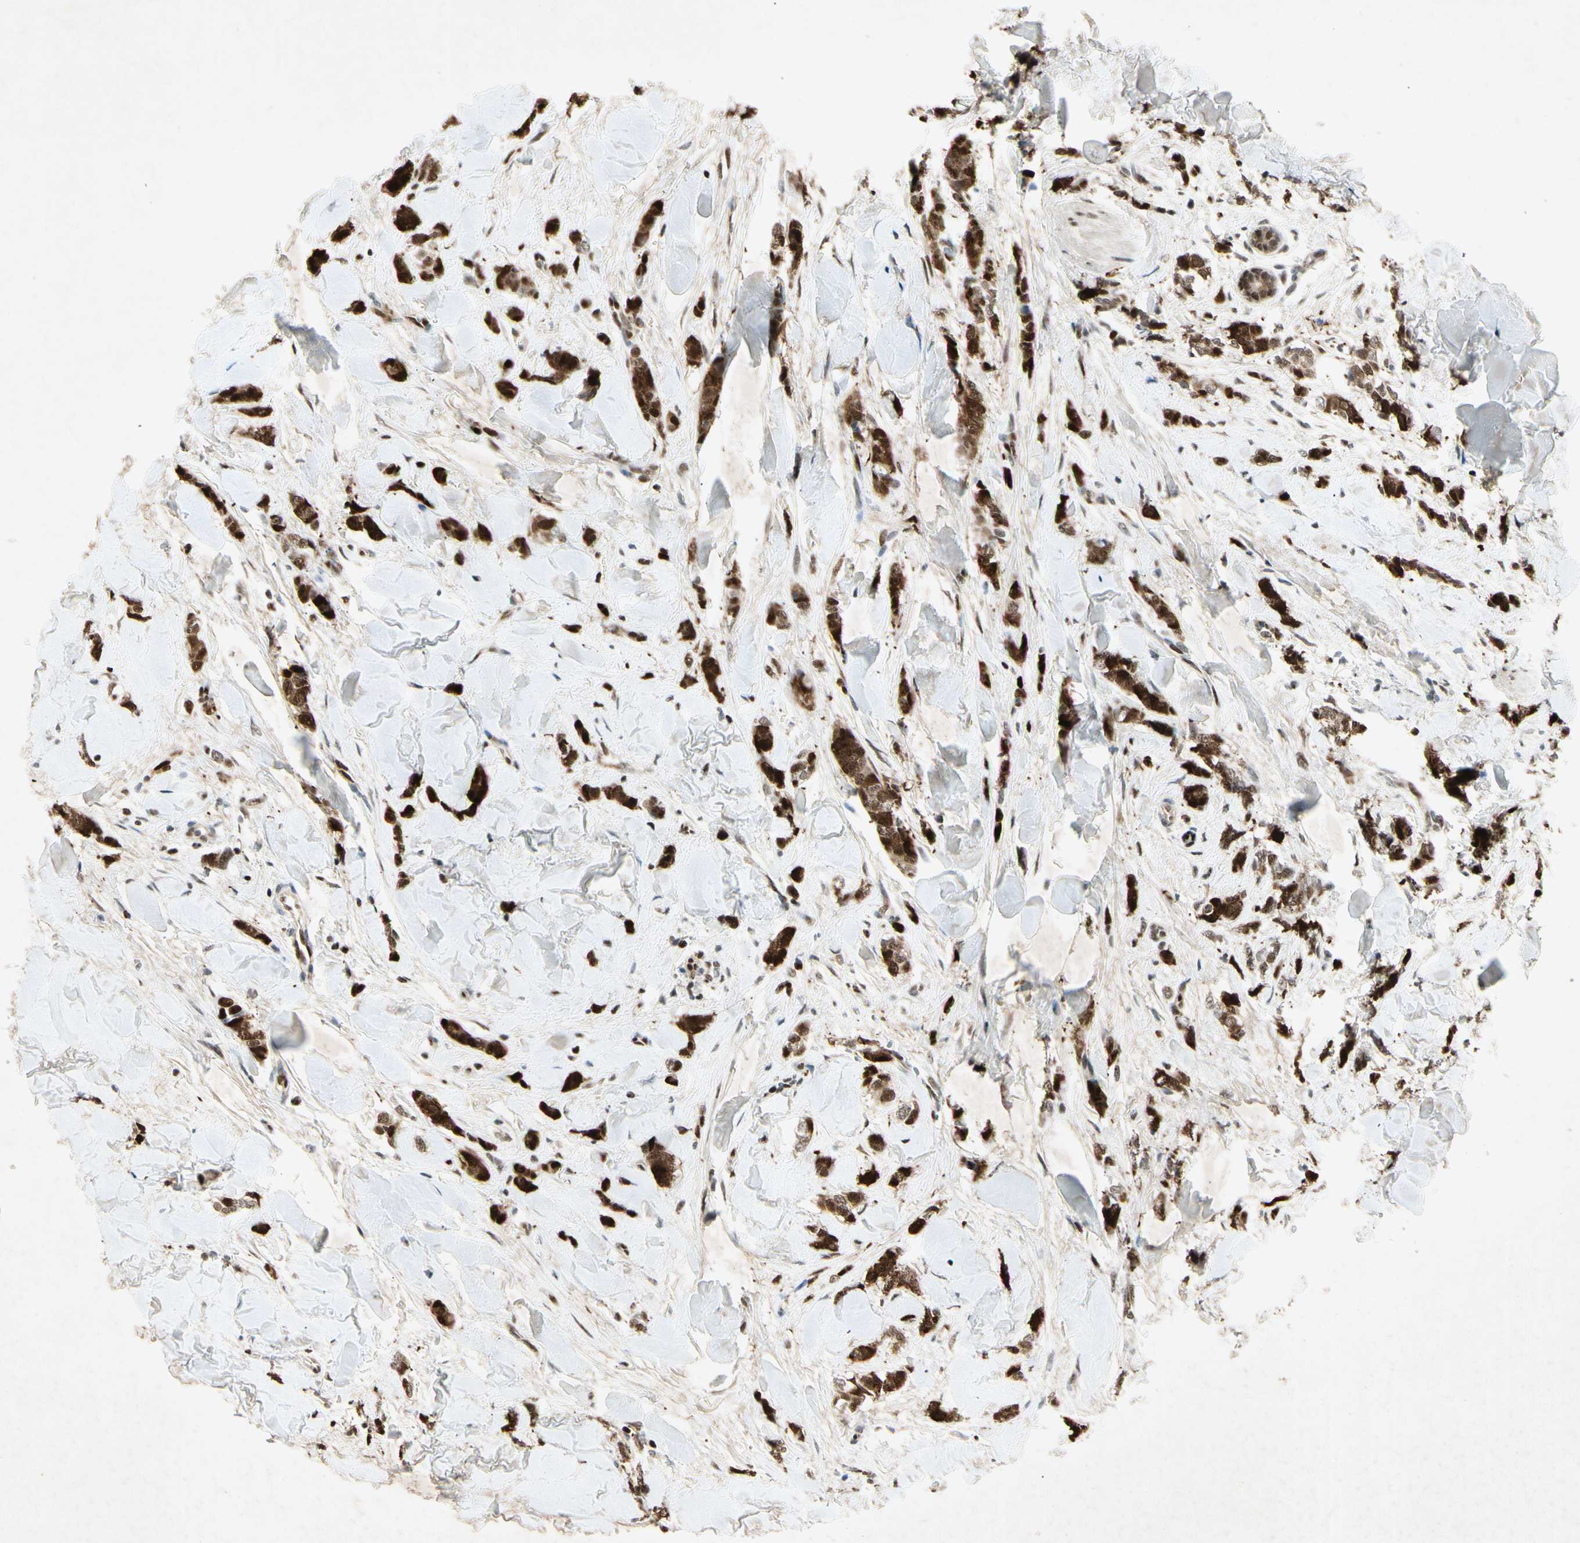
{"staining": {"intensity": "strong", "quantity": ">75%", "location": "nuclear"}, "tissue": "breast cancer", "cell_type": "Tumor cells", "image_type": "cancer", "snomed": [{"axis": "morphology", "description": "Lobular carcinoma"}, {"axis": "topography", "description": "Skin"}, {"axis": "topography", "description": "Breast"}], "caption": "The micrograph exhibits staining of breast cancer (lobular carcinoma), revealing strong nuclear protein positivity (brown color) within tumor cells.", "gene": "RNF43", "patient": {"sex": "female", "age": 46}}